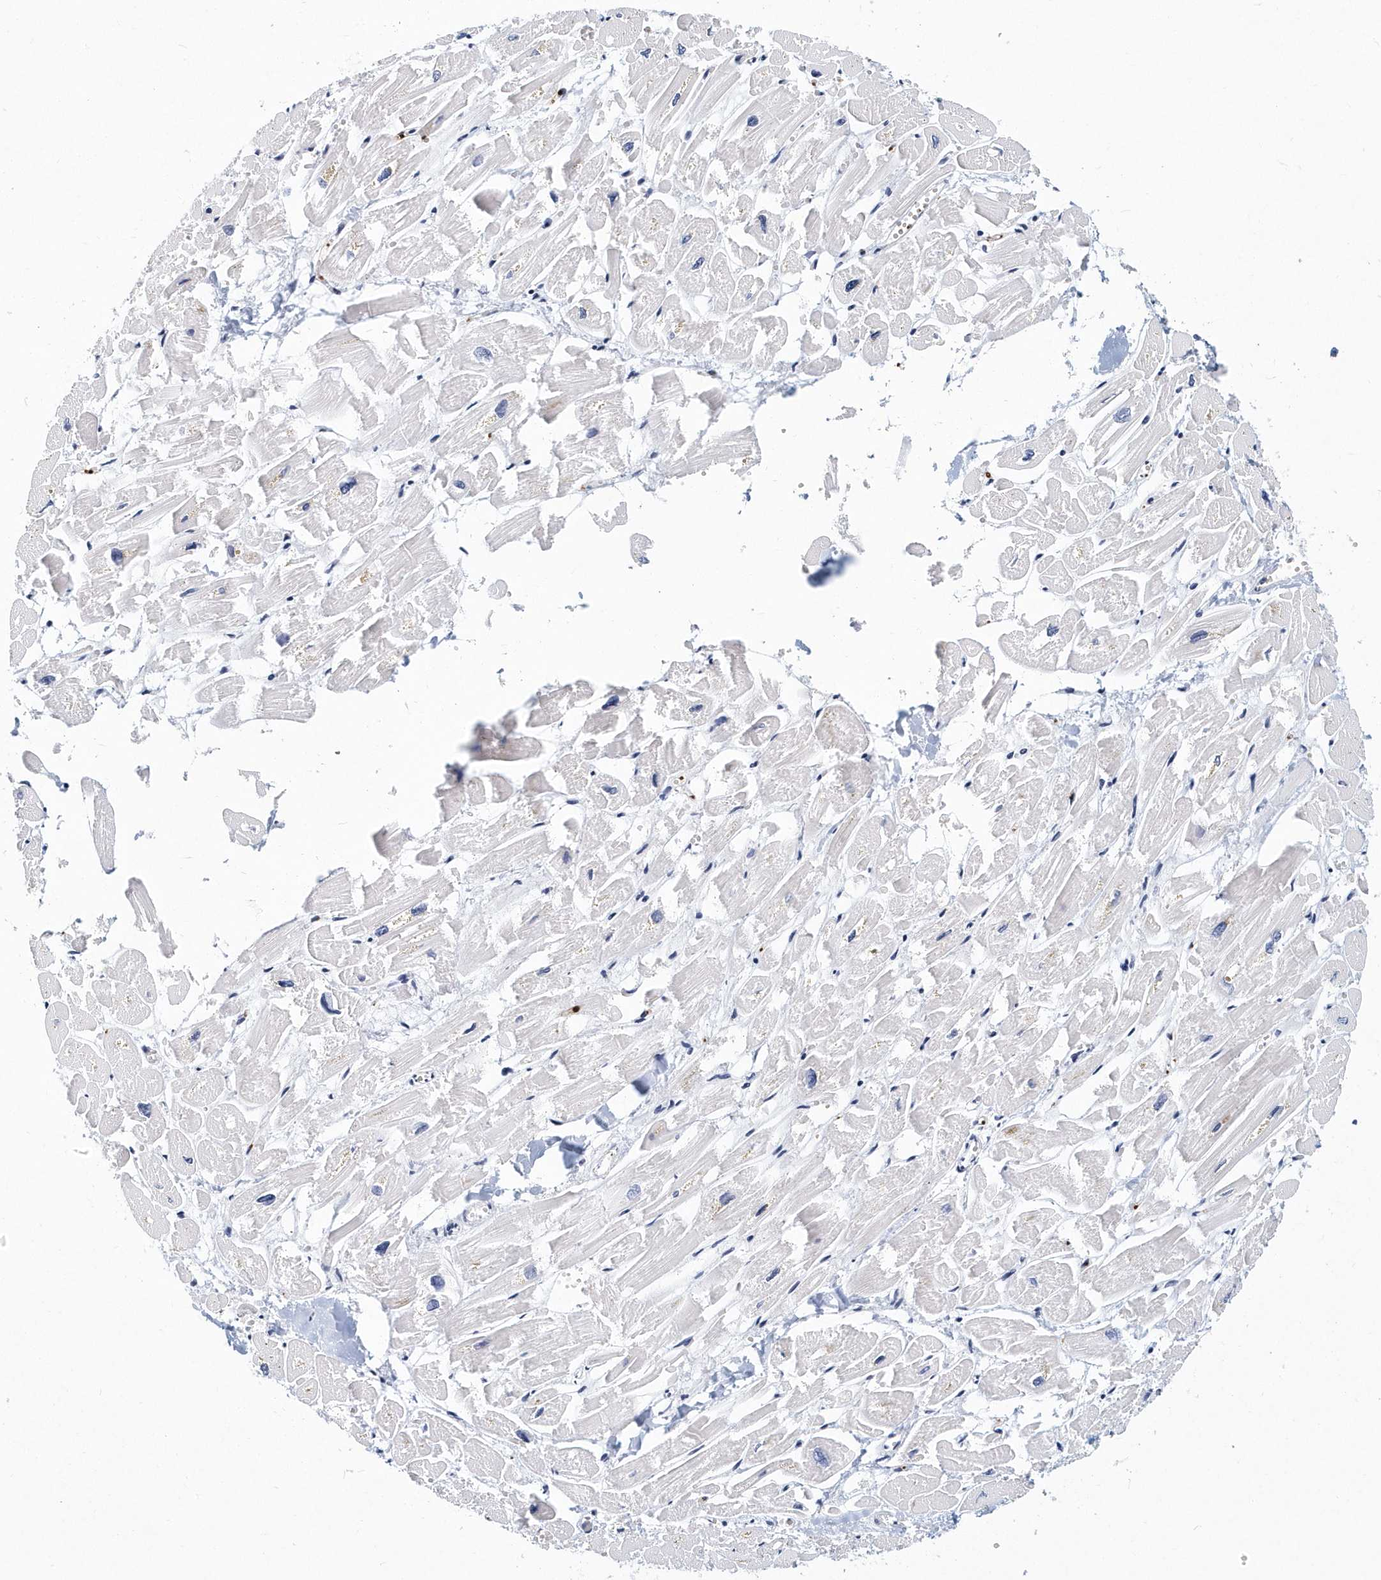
{"staining": {"intensity": "negative", "quantity": "none", "location": "none"}, "tissue": "heart muscle", "cell_type": "Cardiomyocytes", "image_type": "normal", "snomed": [{"axis": "morphology", "description": "Normal tissue, NOS"}, {"axis": "topography", "description": "Heart"}], "caption": "The micrograph reveals no significant expression in cardiomyocytes of heart muscle.", "gene": "ITGA2B", "patient": {"sex": "male", "age": 54}}